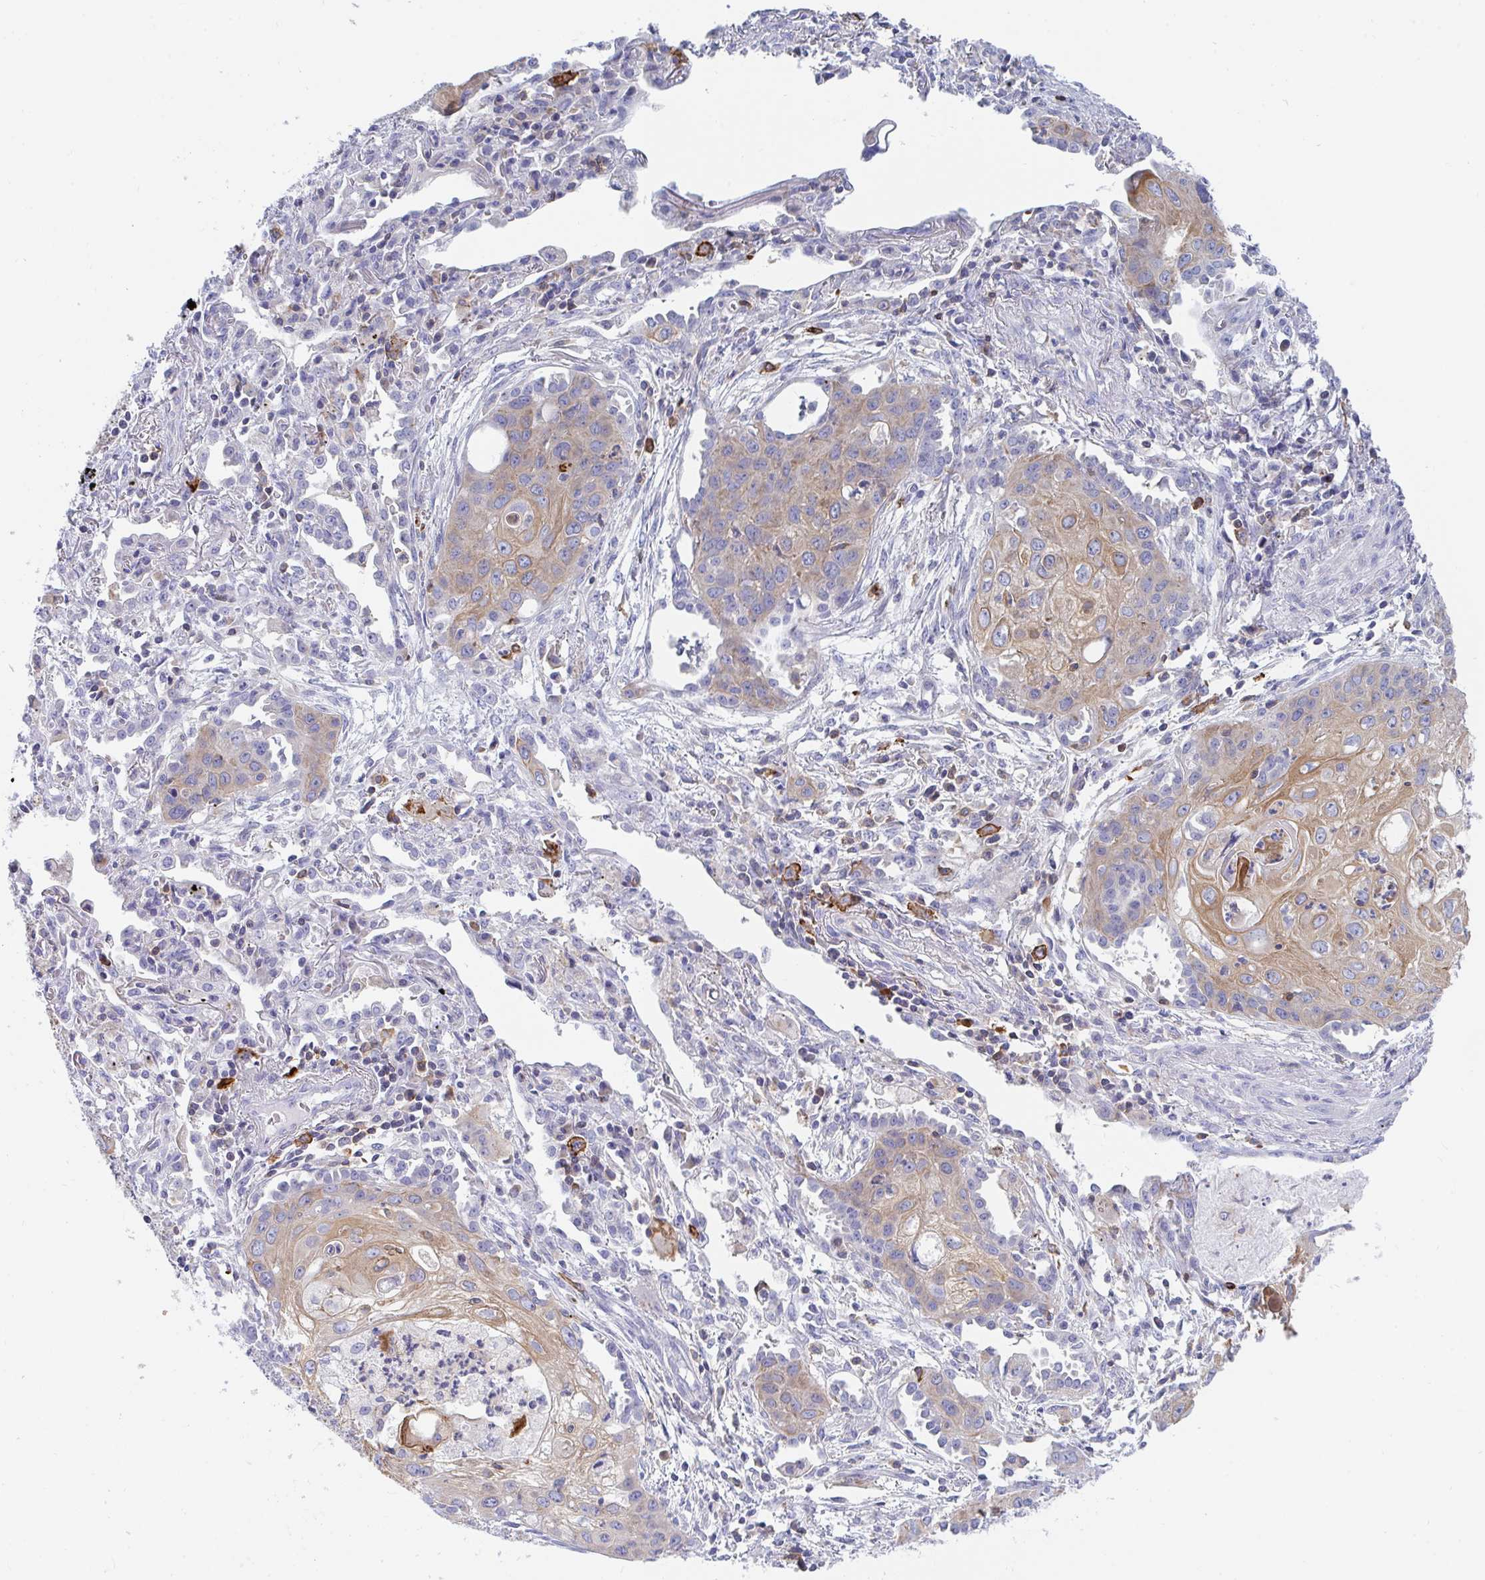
{"staining": {"intensity": "moderate", "quantity": "<25%", "location": "cytoplasmic/membranous"}, "tissue": "lung cancer", "cell_type": "Tumor cells", "image_type": "cancer", "snomed": [{"axis": "morphology", "description": "Squamous cell carcinoma, NOS"}, {"axis": "topography", "description": "Lung"}], "caption": "Immunohistochemical staining of lung cancer (squamous cell carcinoma) exhibits low levels of moderate cytoplasmic/membranous staining in approximately <25% of tumor cells.", "gene": "FRMD3", "patient": {"sex": "male", "age": 71}}